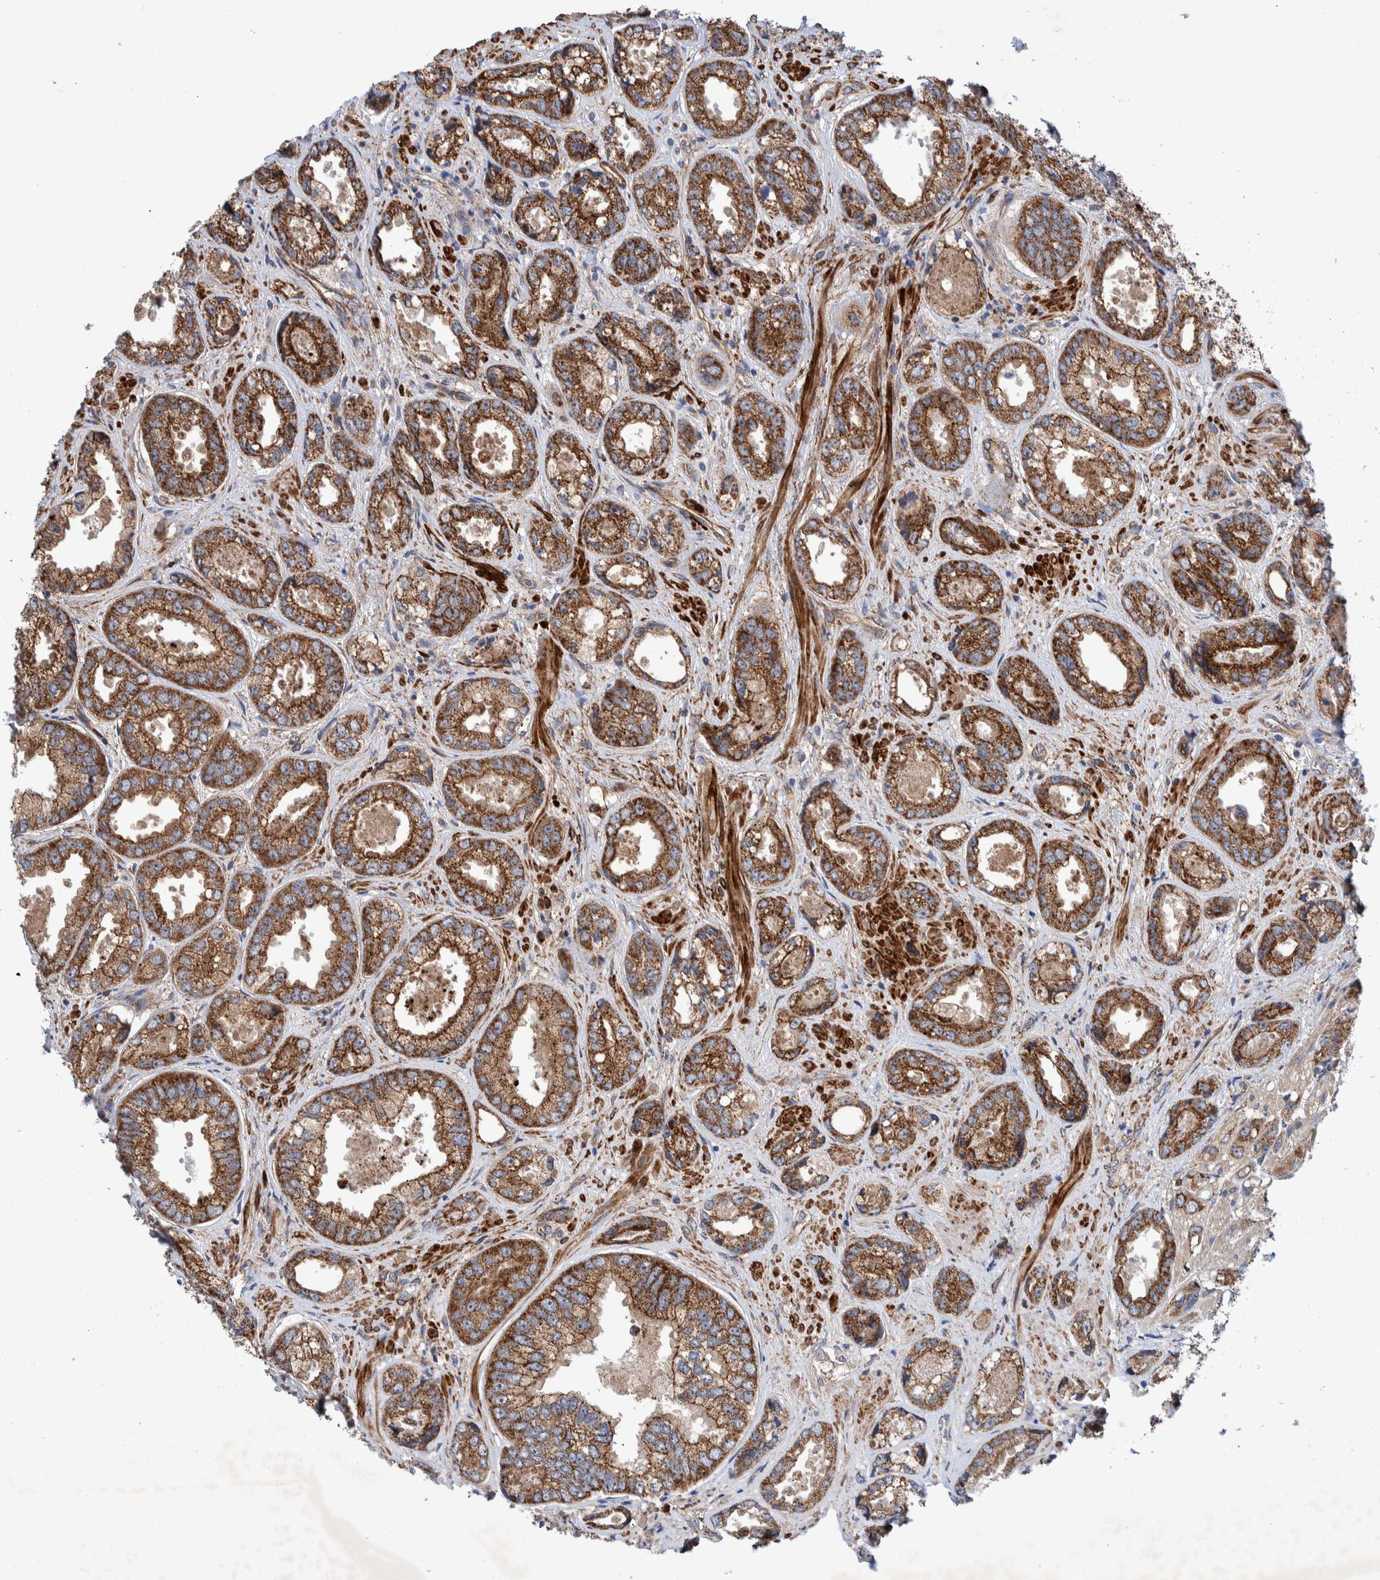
{"staining": {"intensity": "strong", "quantity": ">75%", "location": "cytoplasmic/membranous"}, "tissue": "prostate cancer", "cell_type": "Tumor cells", "image_type": "cancer", "snomed": [{"axis": "morphology", "description": "Adenocarcinoma, High grade"}, {"axis": "topography", "description": "Prostate"}], "caption": "Prostate cancer (high-grade adenocarcinoma) tissue reveals strong cytoplasmic/membranous expression in approximately >75% of tumor cells", "gene": "SLC25A10", "patient": {"sex": "male", "age": 61}}